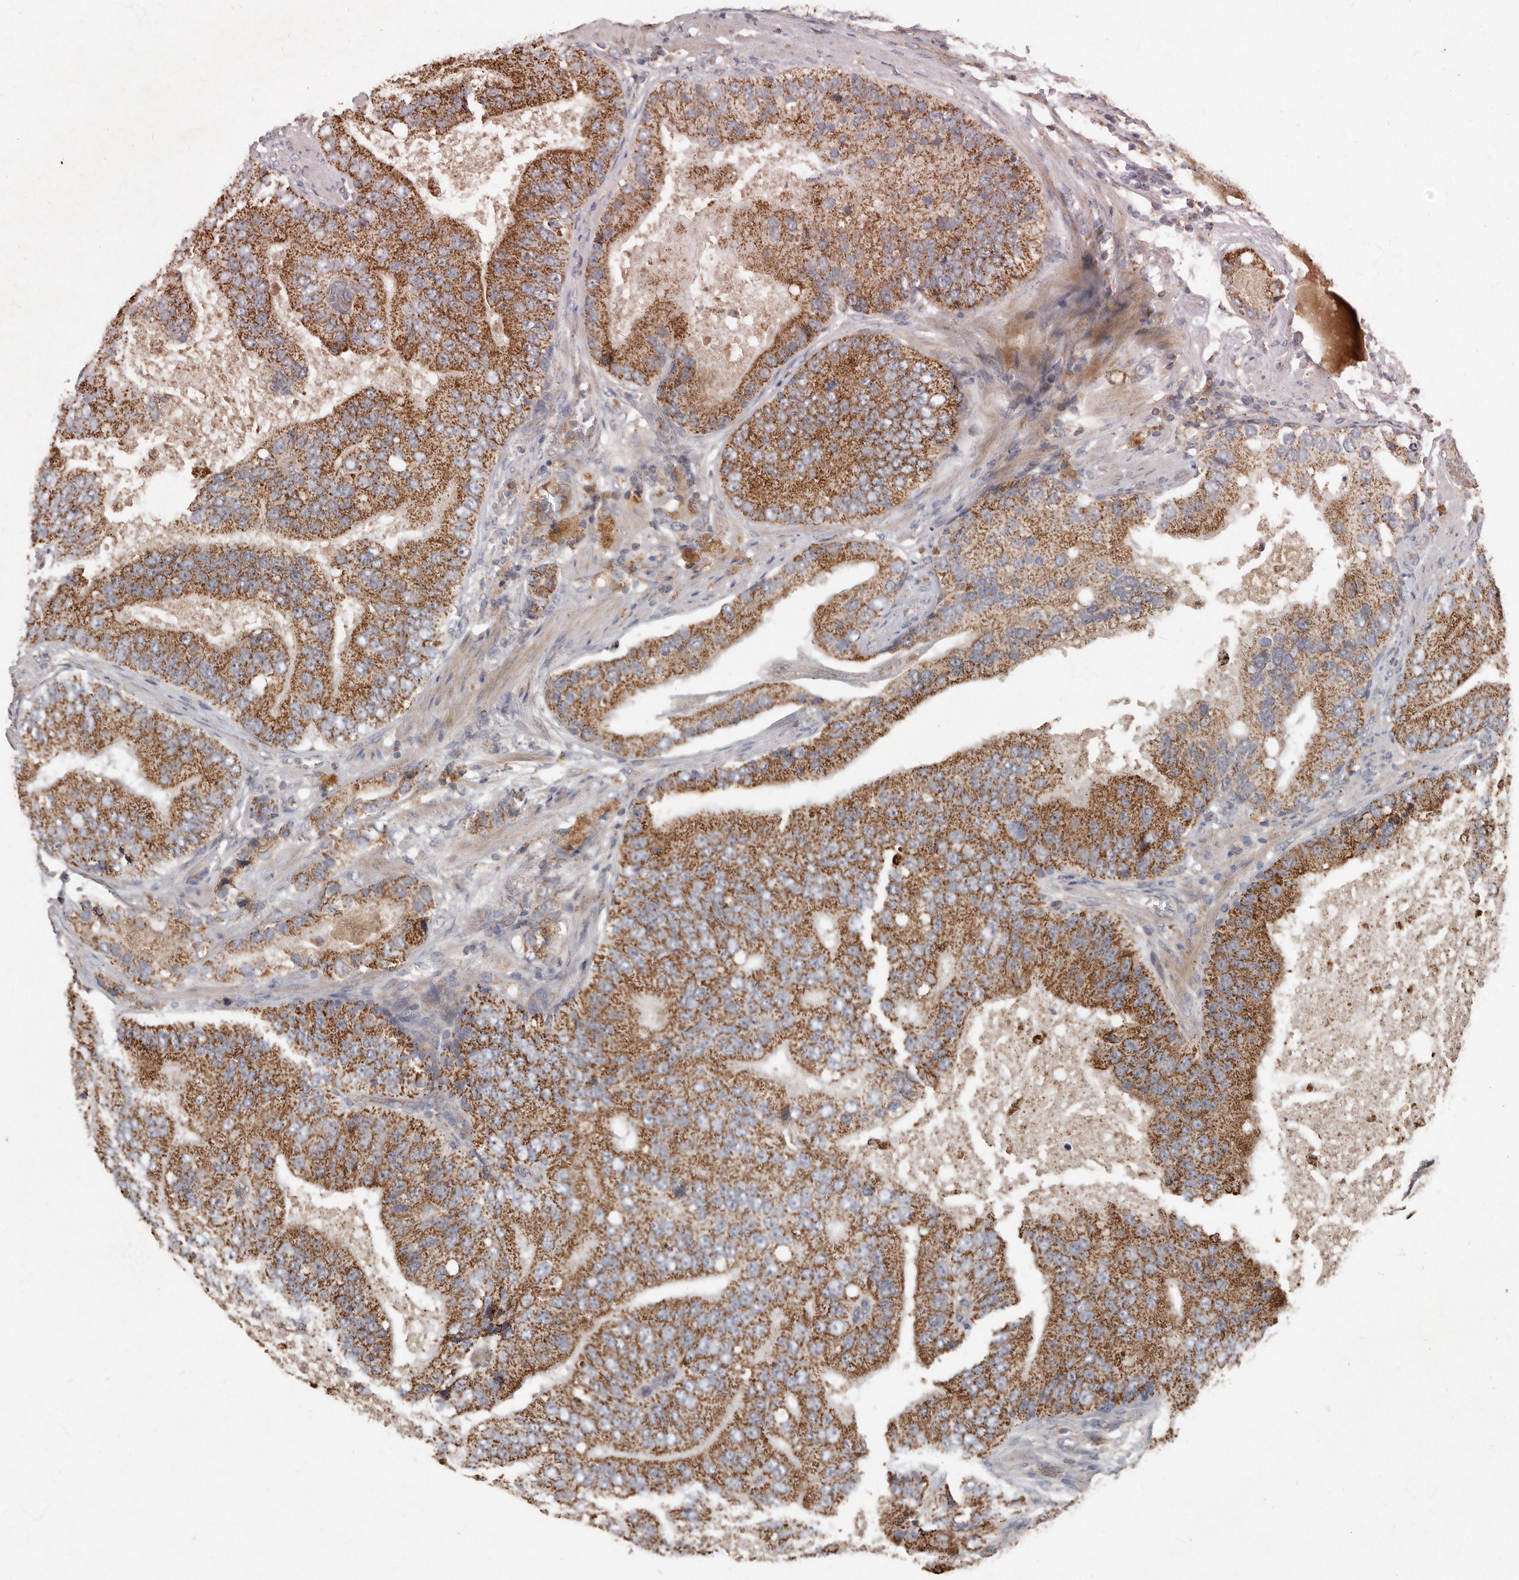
{"staining": {"intensity": "moderate", "quantity": ">75%", "location": "cytoplasmic/membranous"}, "tissue": "prostate cancer", "cell_type": "Tumor cells", "image_type": "cancer", "snomed": [{"axis": "morphology", "description": "Adenocarcinoma, High grade"}, {"axis": "topography", "description": "Prostate"}], "caption": "Prostate adenocarcinoma (high-grade) stained with a protein marker demonstrates moderate staining in tumor cells.", "gene": "KIF26B", "patient": {"sex": "male", "age": 70}}